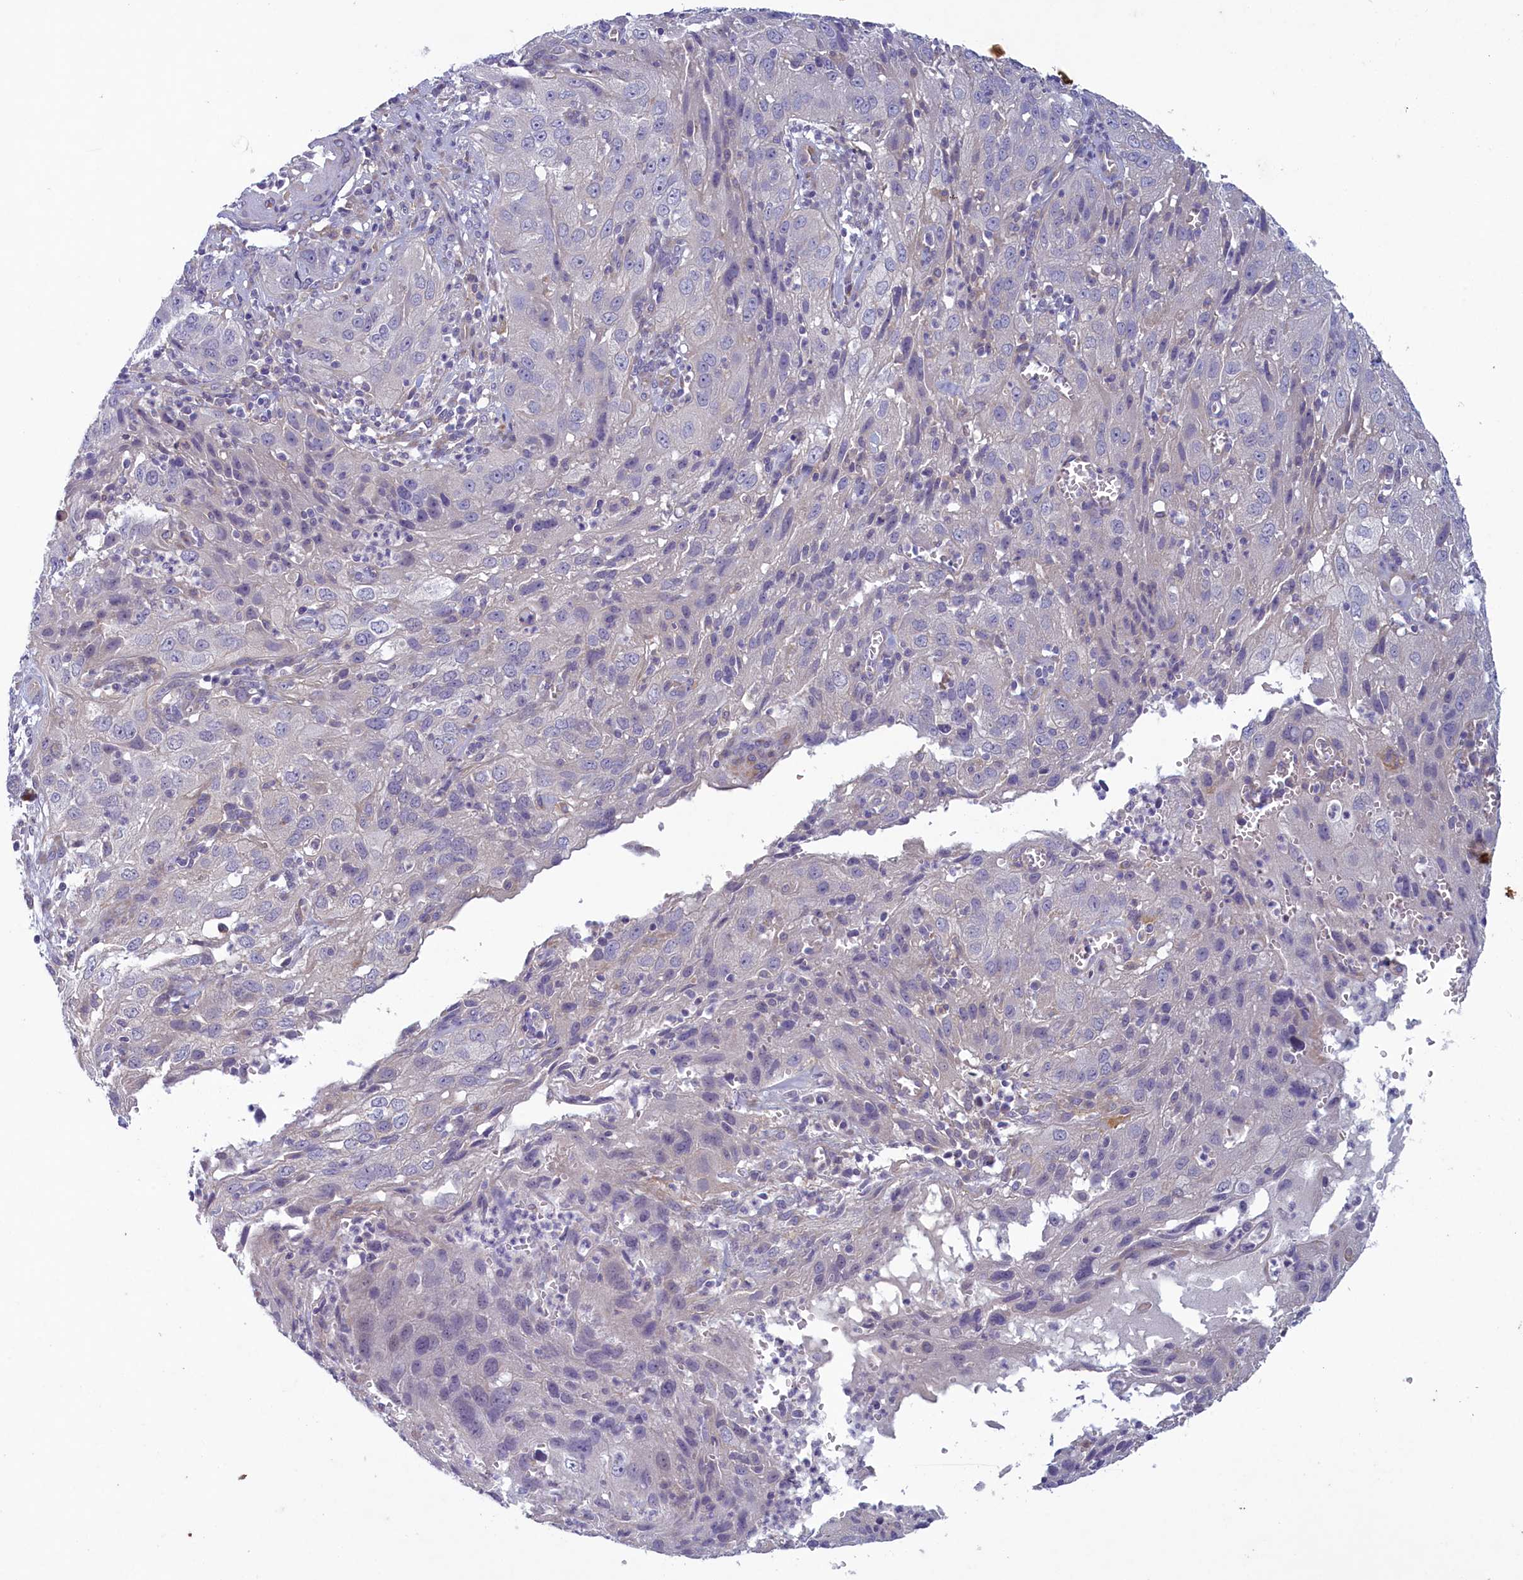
{"staining": {"intensity": "negative", "quantity": "none", "location": "none"}, "tissue": "cervical cancer", "cell_type": "Tumor cells", "image_type": "cancer", "snomed": [{"axis": "morphology", "description": "Squamous cell carcinoma, NOS"}, {"axis": "topography", "description": "Cervix"}], "caption": "Tumor cells show no significant positivity in cervical cancer (squamous cell carcinoma).", "gene": "PLEKHG6", "patient": {"sex": "female", "age": 32}}